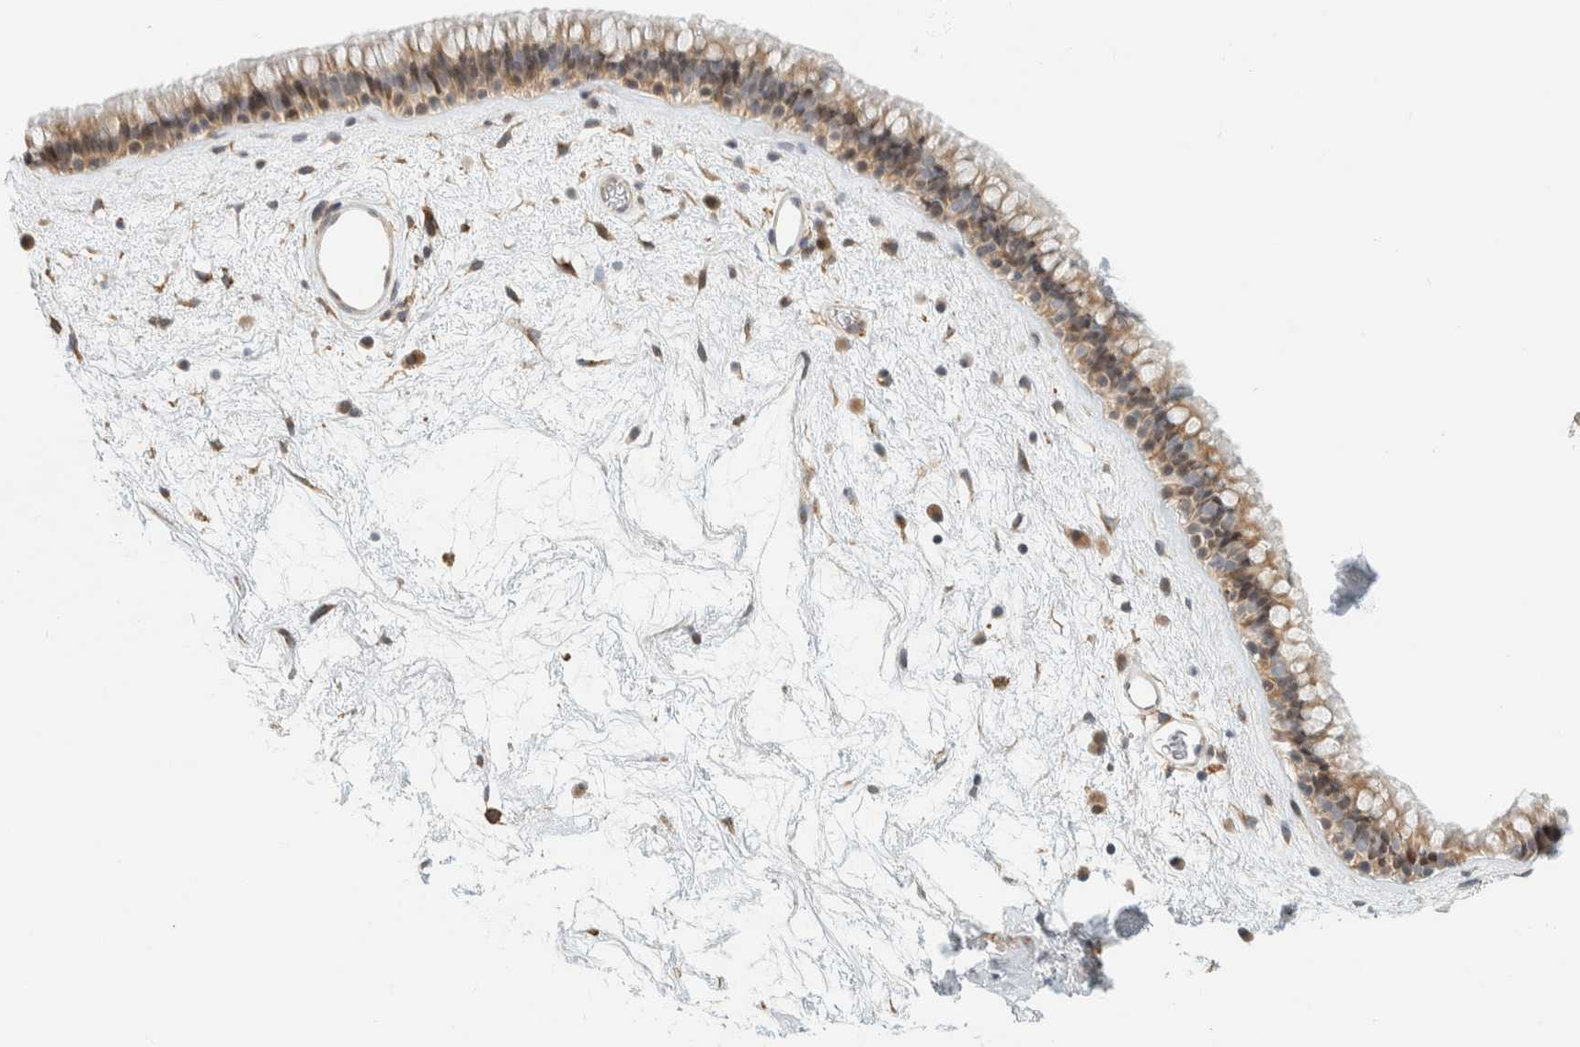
{"staining": {"intensity": "moderate", "quantity": "25%-75%", "location": "cytoplasmic/membranous"}, "tissue": "nasopharynx", "cell_type": "Respiratory epithelial cells", "image_type": "normal", "snomed": [{"axis": "morphology", "description": "Normal tissue, NOS"}, {"axis": "morphology", "description": "Inflammation, NOS"}, {"axis": "topography", "description": "Nasopharynx"}], "caption": "Approximately 25%-75% of respiratory epithelial cells in normal nasopharynx demonstrate moderate cytoplasmic/membranous protein staining as visualized by brown immunohistochemical staining.", "gene": "CCDC171", "patient": {"sex": "male", "age": 48}}